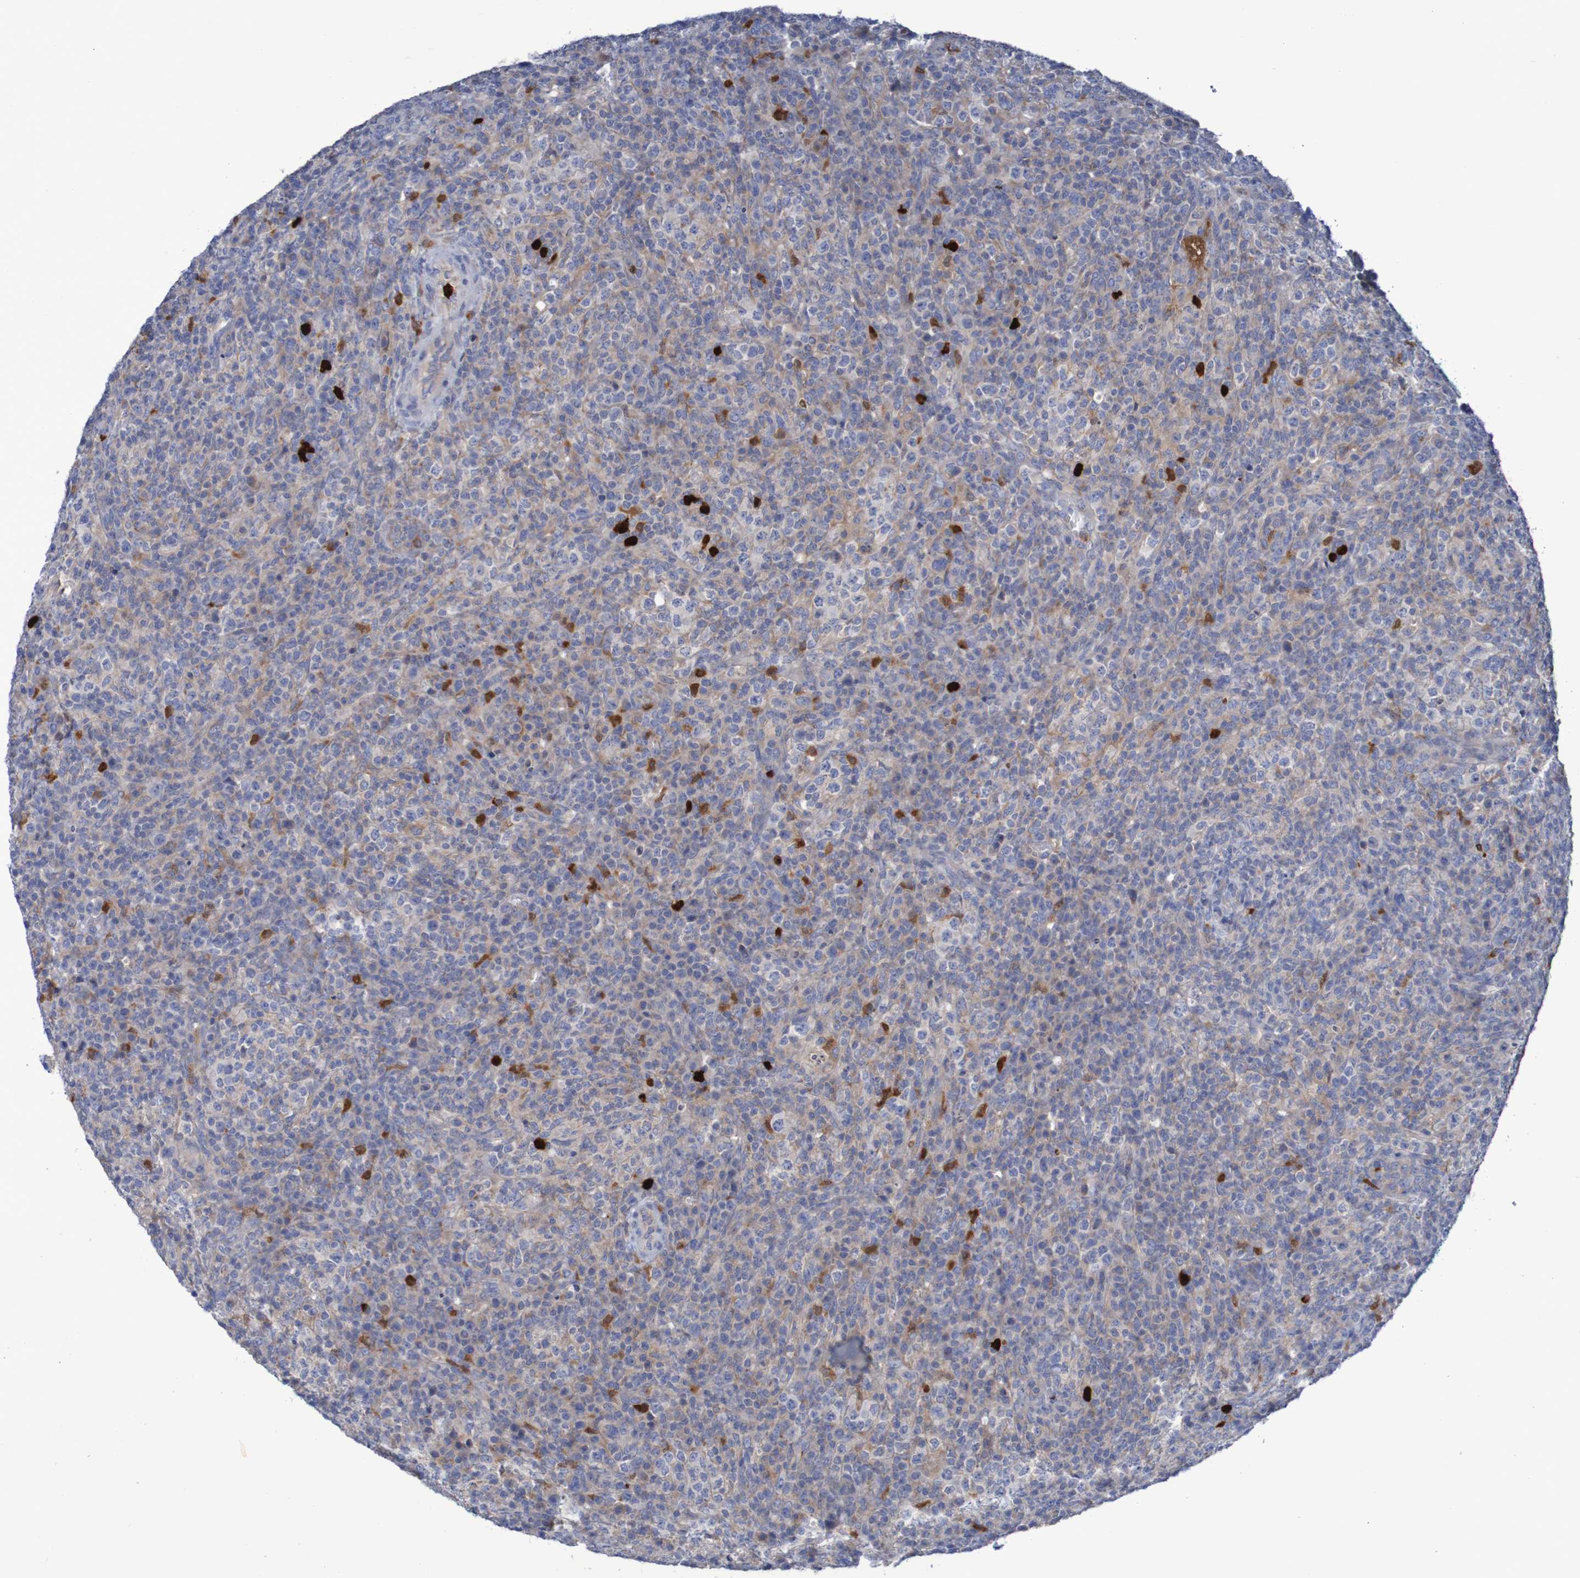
{"staining": {"intensity": "negative", "quantity": "none", "location": "none"}, "tissue": "lymphoma", "cell_type": "Tumor cells", "image_type": "cancer", "snomed": [{"axis": "morphology", "description": "Malignant lymphoma, non-Hodgkin's type, High grade"}, {"axis": "topography", "description": "Lymph node"}], "caption": "Human high-grade malignant lymphoma, non-Hodgkin's type stained for a protein using immunohistochemistry (IHC) reveals no staining in tumor cells.", "gene": "PARP4", "patient": {"sex": "female", "age": 76}}